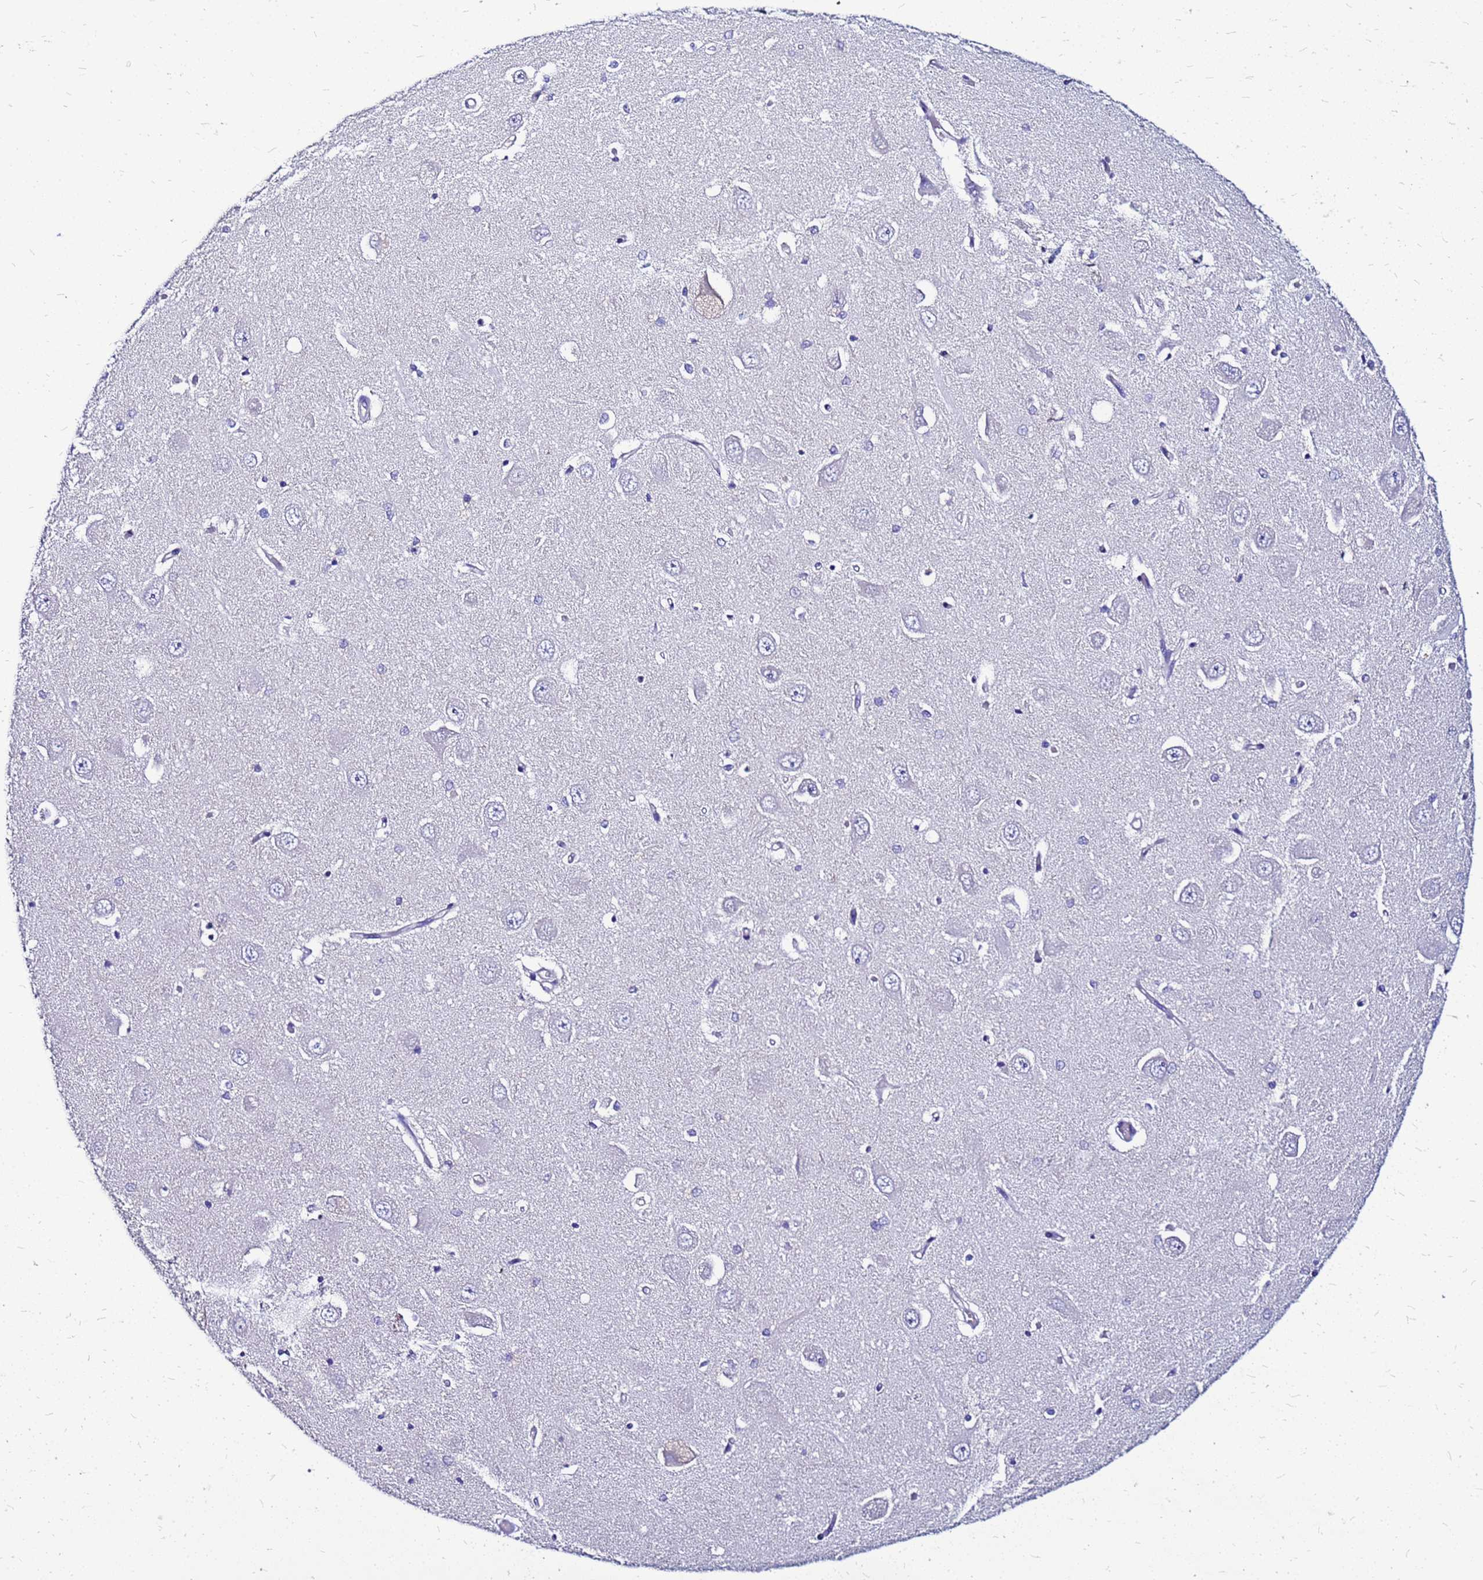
{"staining": {"intensity": "negative", "quantity": "none", "location": "none"}, "tissue": "hippocampus", "cell_type": "Glial cells", "image_type": "normal", "snomed": [{"axis": "morphology", "description": "Normal tissue, NOS"}, {"axis": "topography", "description": "Hippocampus"}], "caption": "IHC micrograph of normal hippocampus: hippocampus stained with DAB shows no significant protein expression in glial cells.", "gene": "ARHGEF35", "patient": {"sex": "male", "age": 45}}